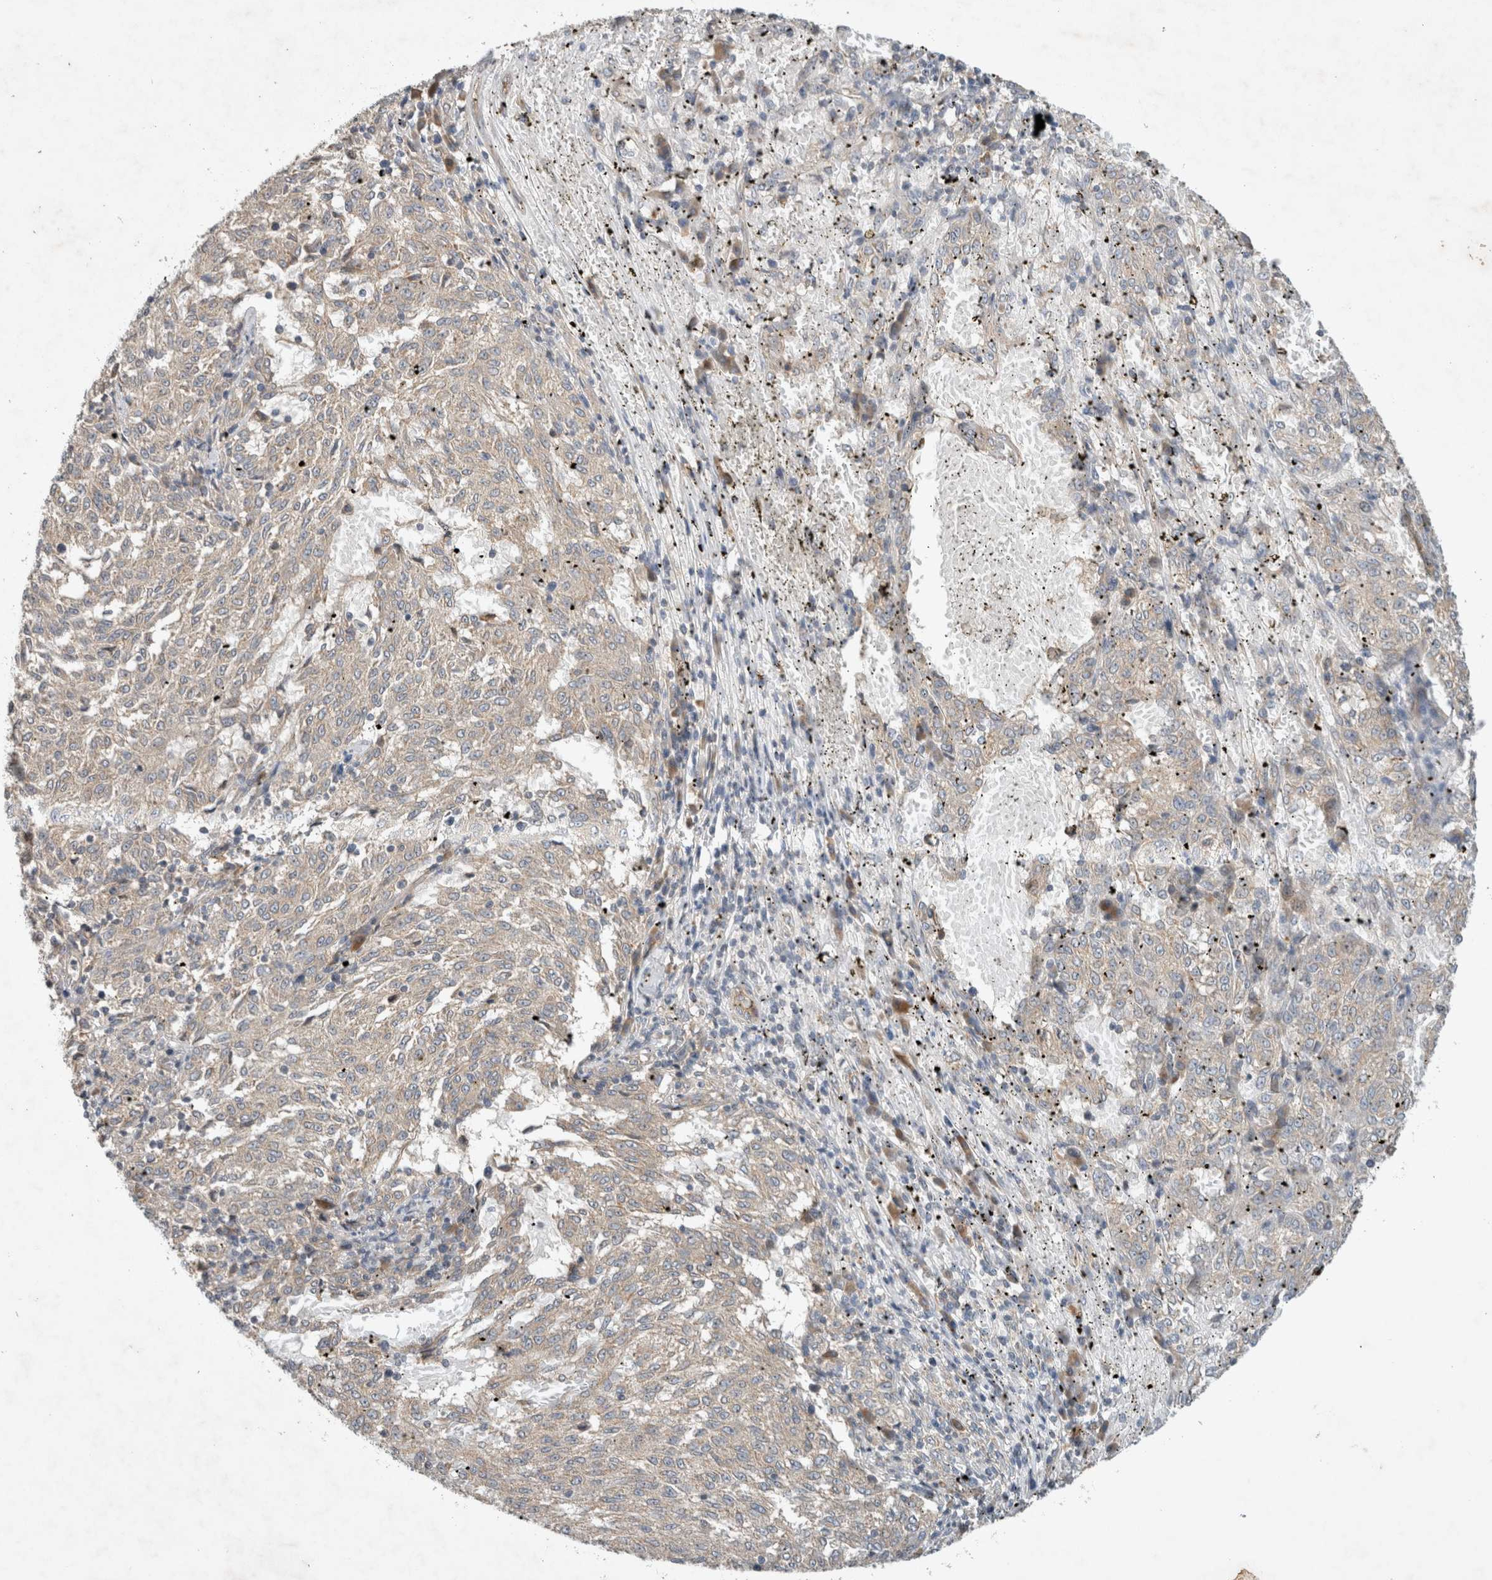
{"staining": {"intensity": "negative", "quantity": "none", "location": "none"}, "tissue": "melanoma", "cell_type": "Tumor cells", "image_type": "cancer", "snomed": [{"axis": "morphology", "description": "Malignant melanoma, NOS"}, {"axis": "topography", "description": "Skin"}], "caption": "DAB immunohistochemical staining of human melanoma displays no significant staining in tumor cells.", "gene": "ARMC9", "patient": {"sex": "female", "age": 72}}